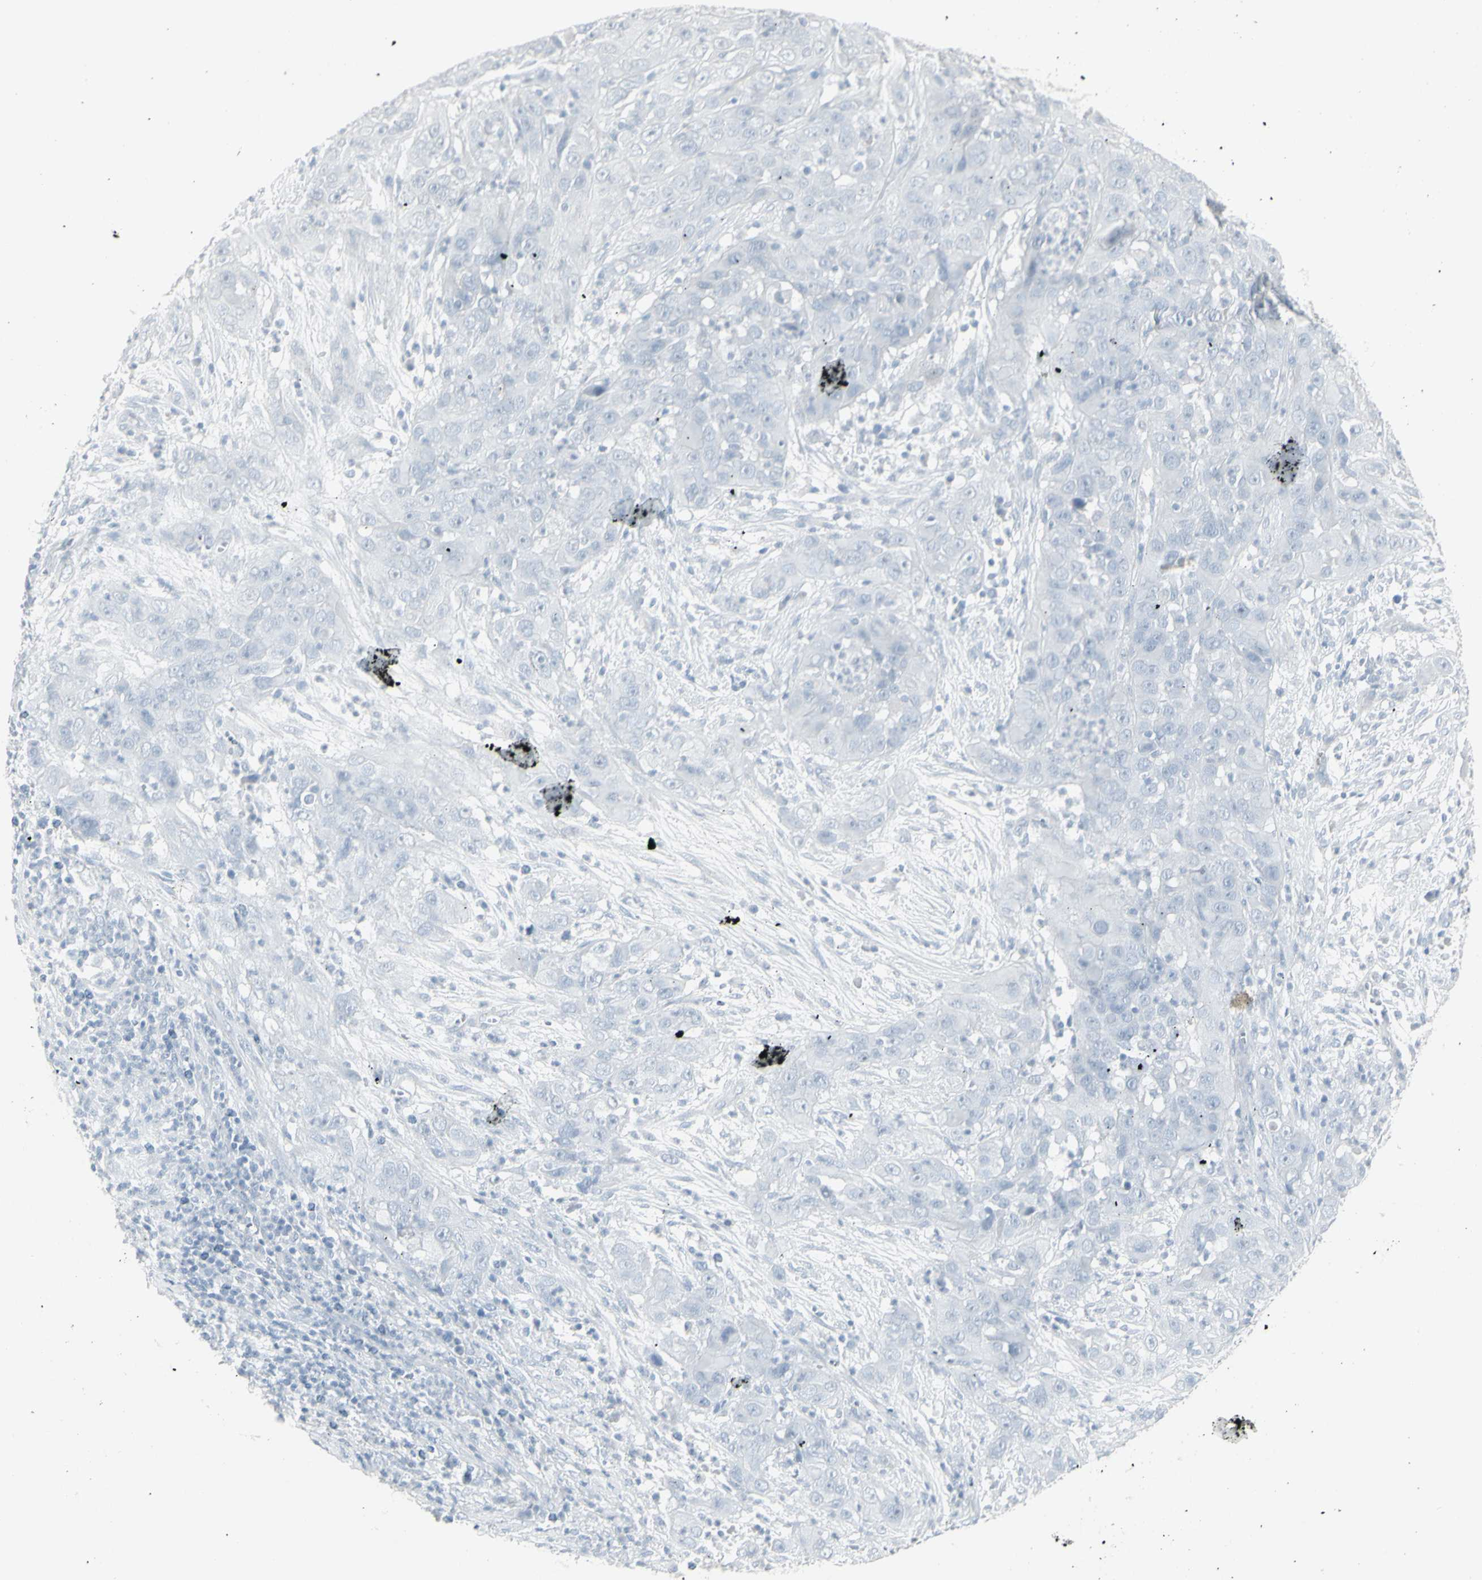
{"staining": {"intensity": "negative", "quantity": "none", "location": "none"}, "tissue": "cervical cancer", "cell_type": "Tumor cells", "image_type": "cancer", "snomed": [{"axis": "morphology", "description": "Squamous cell carcinoma, NOS"}, {"axis": "topography", "description": "Cervix"}], "caption": "Squamous cell carcinoma (cervical) was stained to show a protein in brown. There is no significant staining in tumor cells.", "gene": "YBX2", "patient": {"sex": "female", "age": 32}}